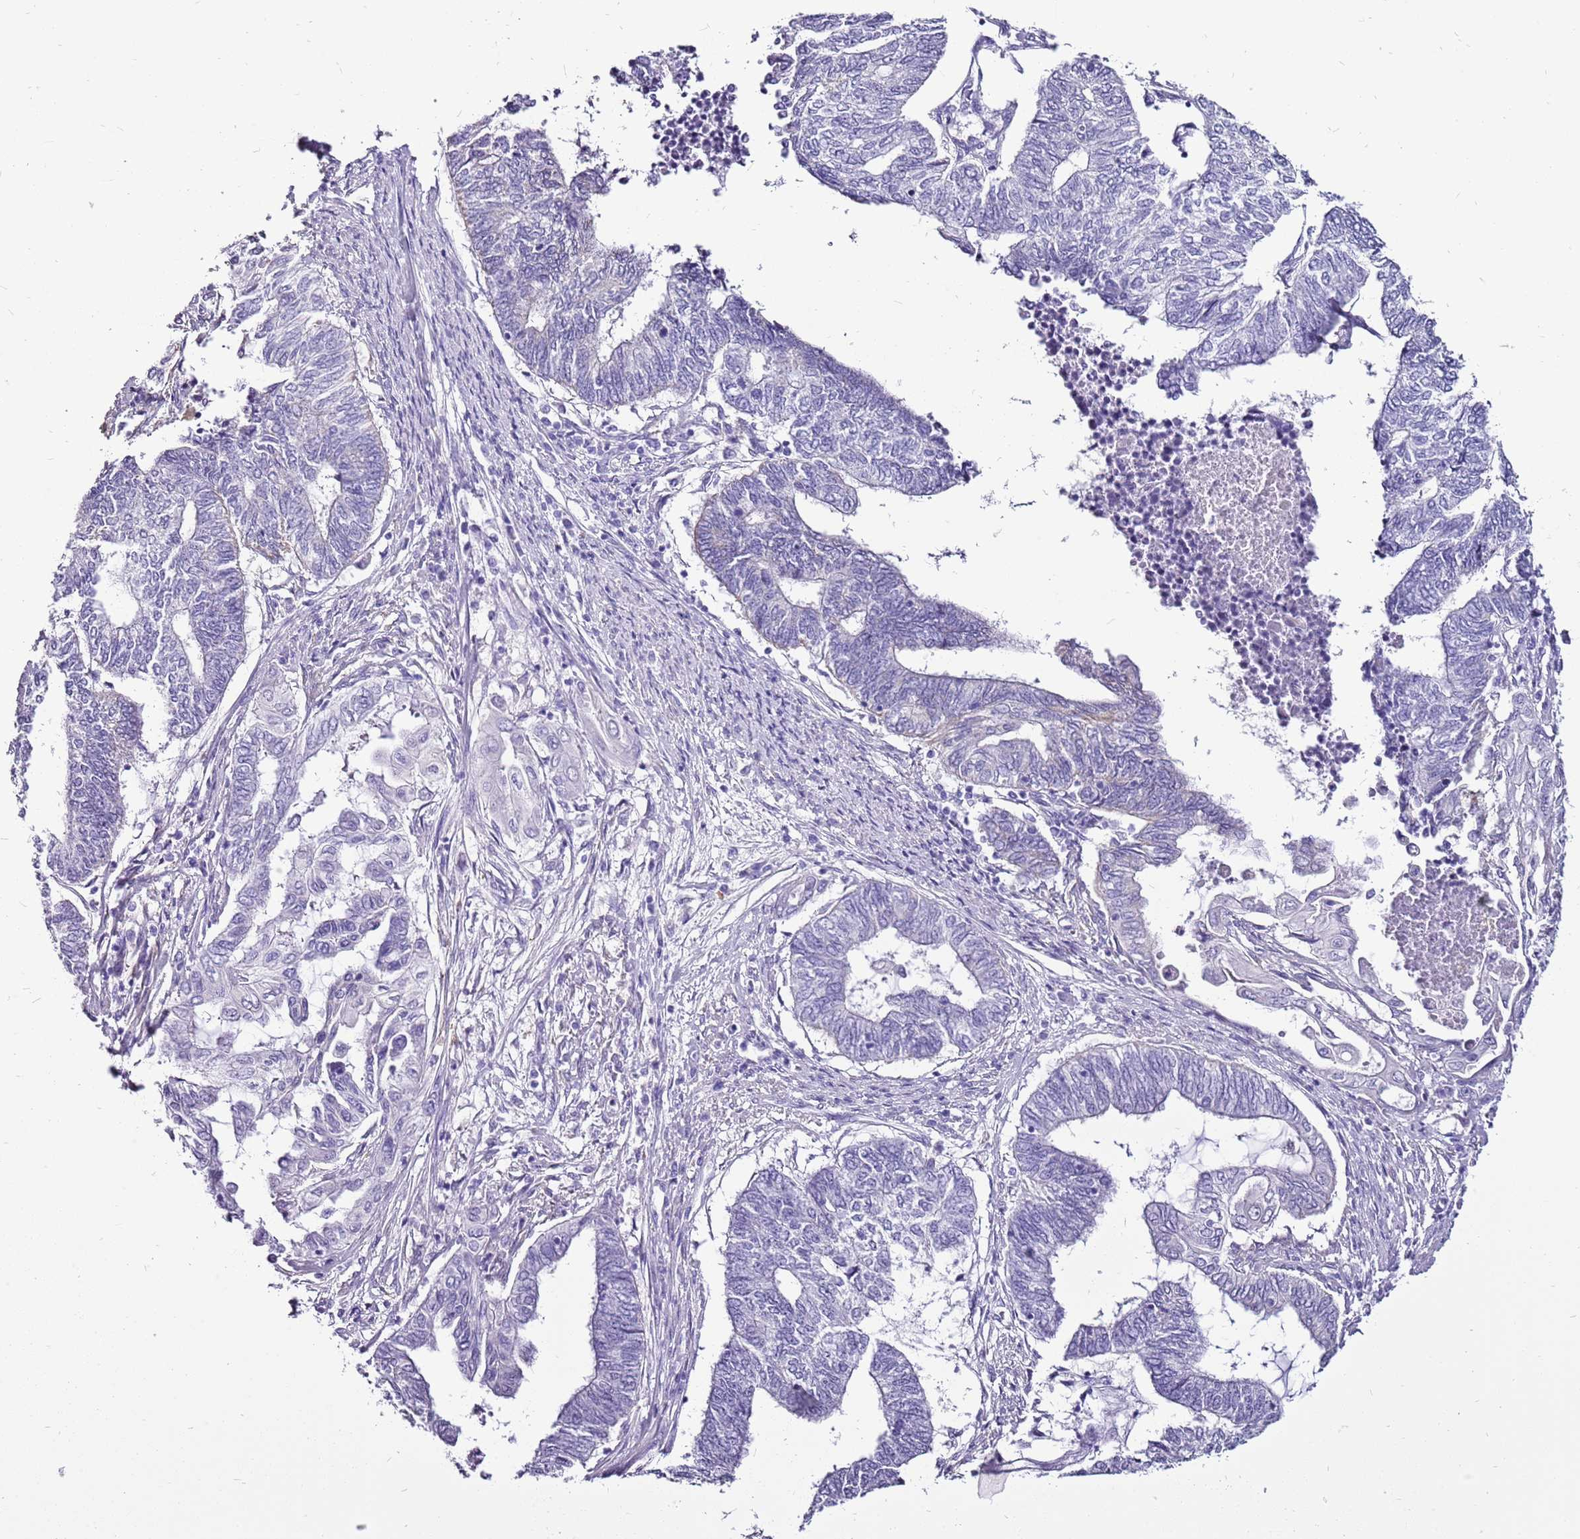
{"staining": {"intensity": "negative", "quantity": "none", "location": "none"}, "tissue": "endometrial cancer", "cell_type": "Tumor cells", "image_type": "cancer", "snomed": [{"axis": "morphology", "description": "Adenocarcinoma, NOS"}, {"axis": "topography", "description": "Uterus"}, {"axis": "topography", "description": "Endometrium"}], "caption": "High power microscopy histopathology image of an immunohistochemistry (IHC) micrograph of endometrial cancer (adenocarcinoma), revealing no significant expression in tumor cells. (Brightfield microscopy of DAB immunohistochemistry (IHC) at high magnification).", "gene": "ACSS3", "patient": {"sex": "female", "age": 70}}